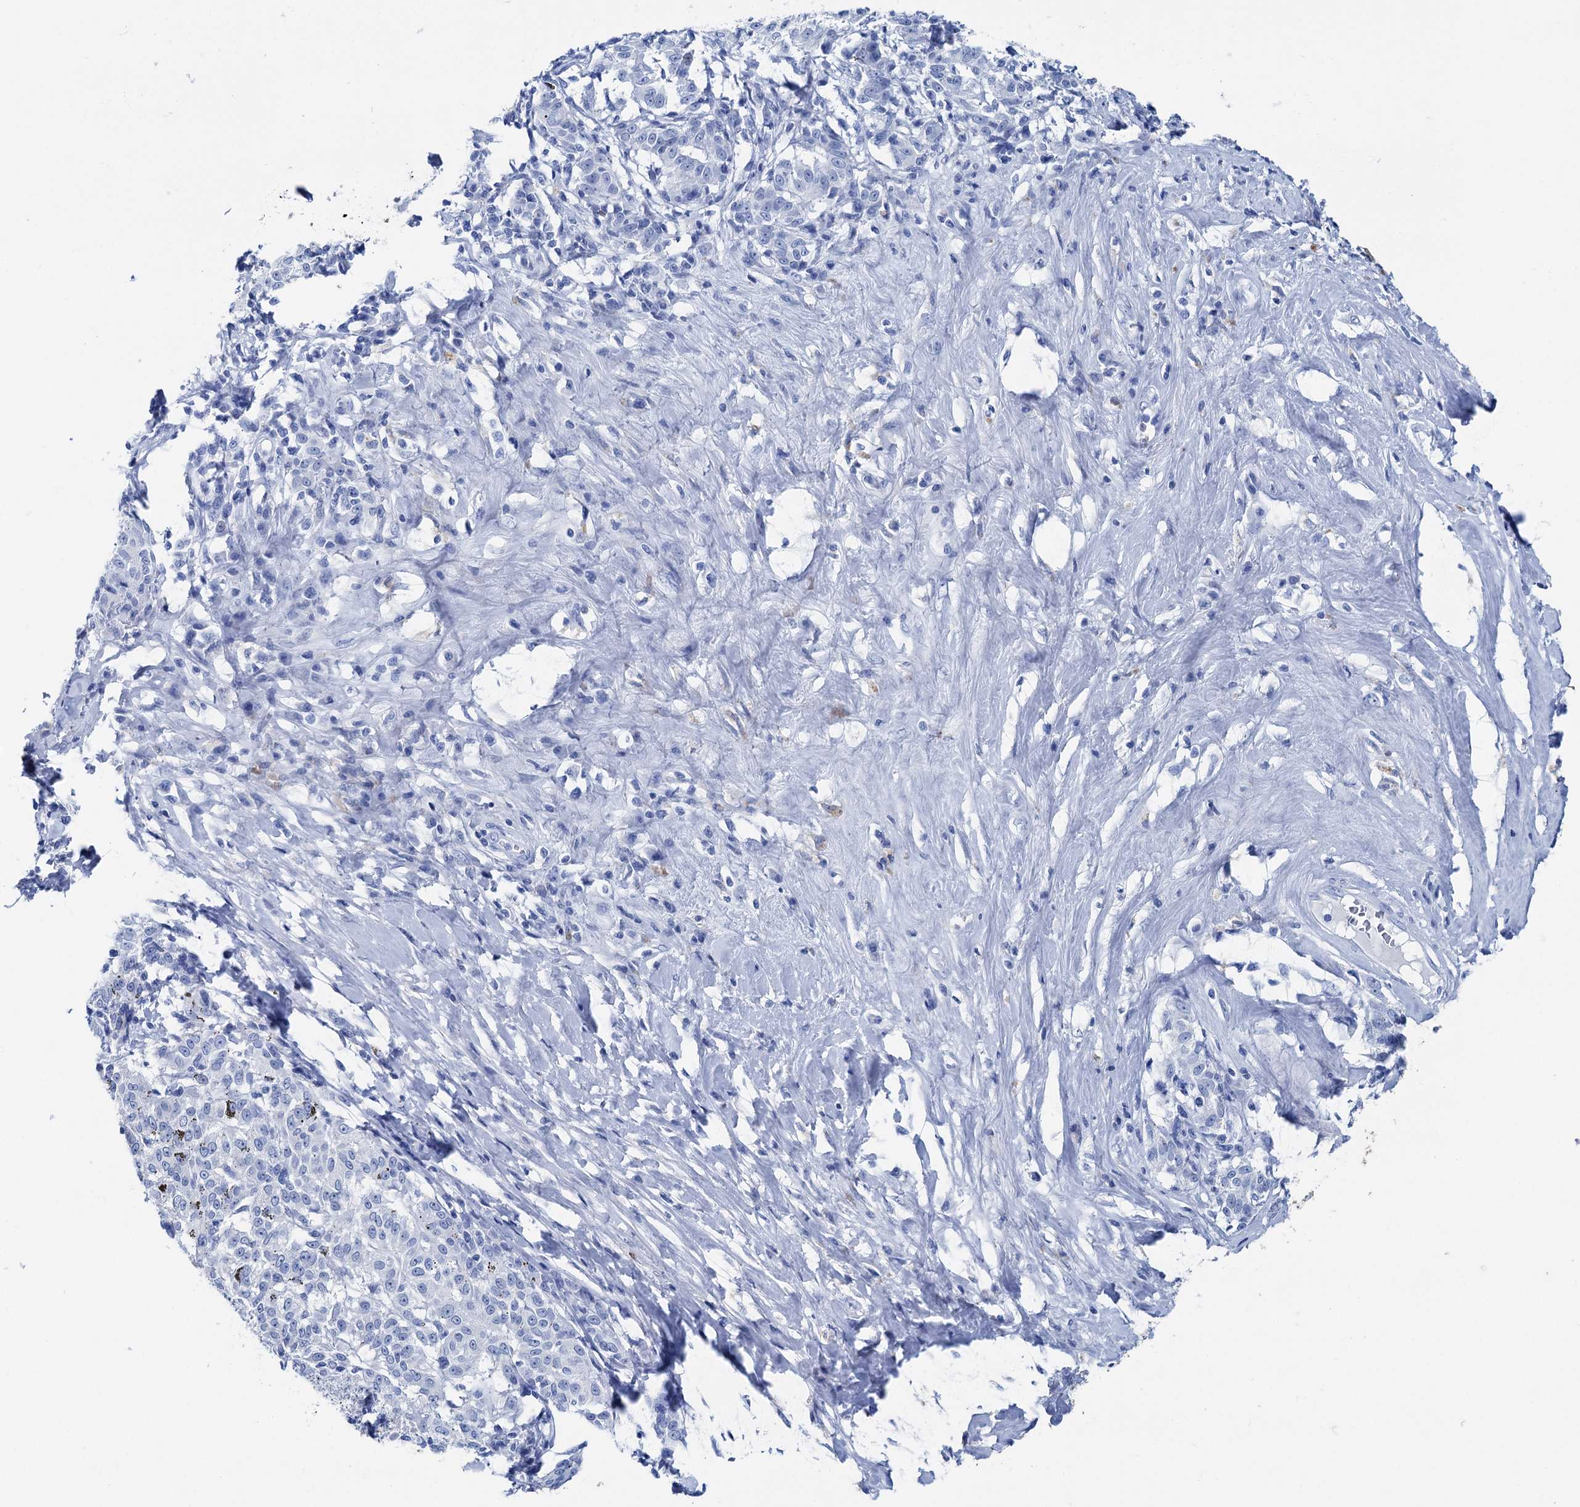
{"staining": {"intensity": "negative", "quantity": "none", "location": "none"}, "tissue": "melanoma", "cell_type": "Tumor cells", "image_type": "cancer", "snomed": [{"axis": "morphology", "description": "Malignant melanoma, NOS"}, {"axis": "topography", "description": "Skin"}], "caption": "This is an immunohistochemistry (IHC) image of melanoma. There is no expression in tumor cells.", "gene": "BRINP1", "patient": {"sex": "female", "age": 72}}